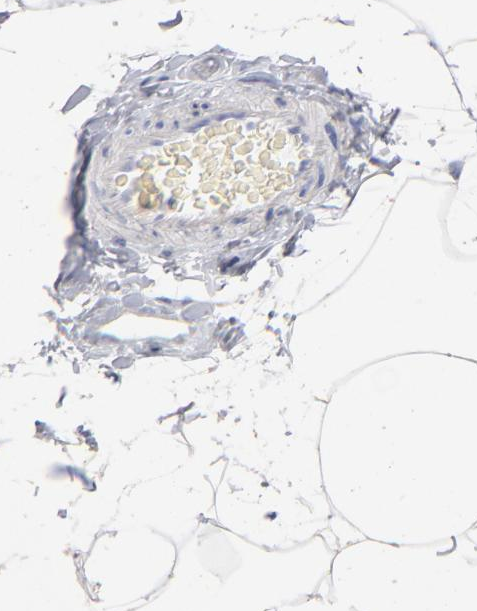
{"staining": {"intensity": "negative", "quantity": "none", "location": "none"}, "tissue": "adipose tissue", "cell_type": "Adipocytes", "image_type": "normal", "snomed": [{"axis": "morphology", "description": "Normal tissue, NOS"}, {"axis": "morphology", "description": "Duct carcinoma"}, {"axis": "topography", "description": "Breast"}, {"axis": "topography", "description": "Adipose tissue"}], "caption": "Immunohistochemistry (IHC) micrograph of normal adipose tissue: human adipose tissue stained with DAB (3,3'-diaminobenzidine) displays no significant protein staining in adipocytes.", "gene": "ARG1", "patient": {"sex": "female", "age": 37}}